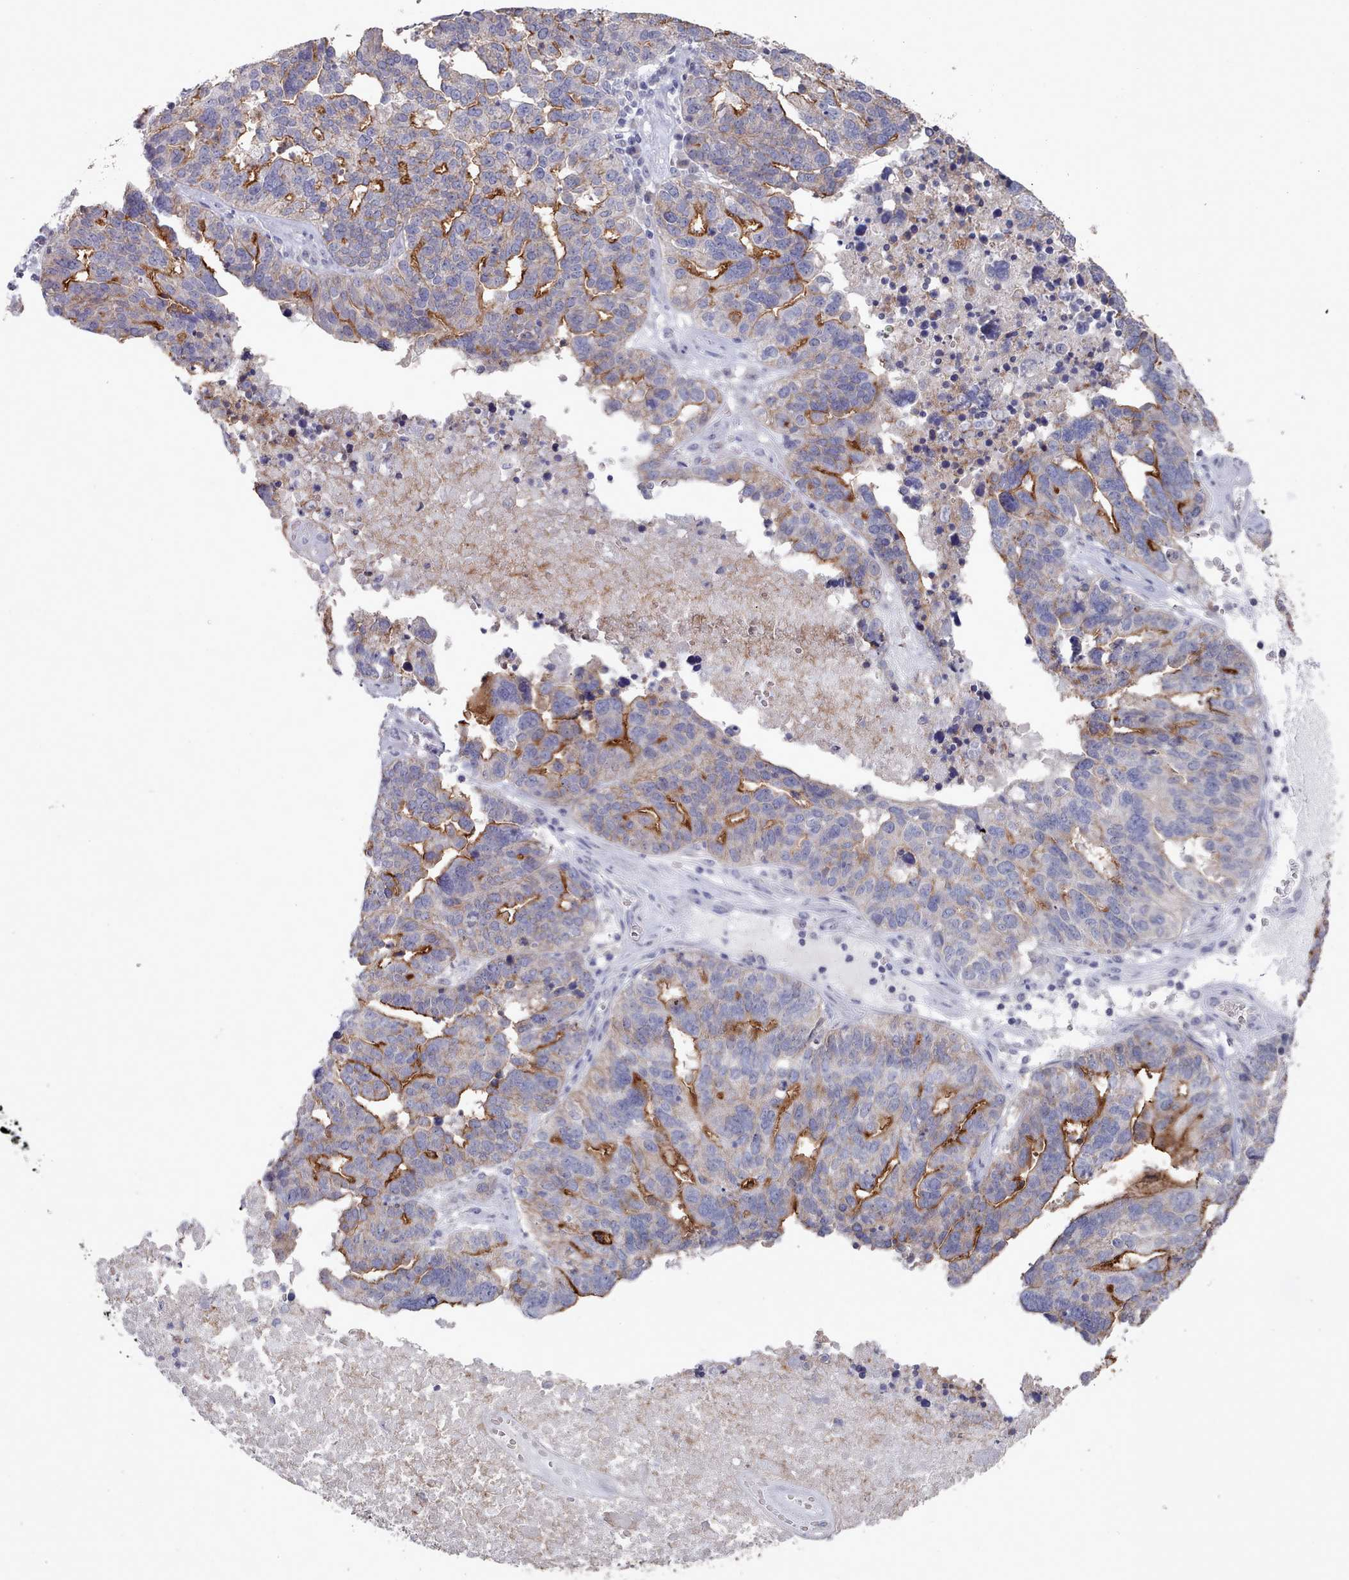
{"staining": {"intensity": "strong", "quantity": "25%-75%", "location": "cytoplasmic/membranous"}, "tissue": "ovarian cancer", "cell_type": "Tumor cells", "image_type": "cancer", "snomed": [{"axis": "morphology", "description": "Cystadenocarcinoma, serous, NOS"}, {"axis": "topography", "description": "Ovary"}], "caption": "Ovarian cancer (serous cystadenocarcinoma) stained for a protein shows strong cytoplasmic/membranous positivity in tumor cells. (Stains: DAB in brown, nuclei in blue, Microscopy: brightfield microscopy at high magnification).", "gene": "PROM2", "patient": {"sex": "female", "age": 59}}